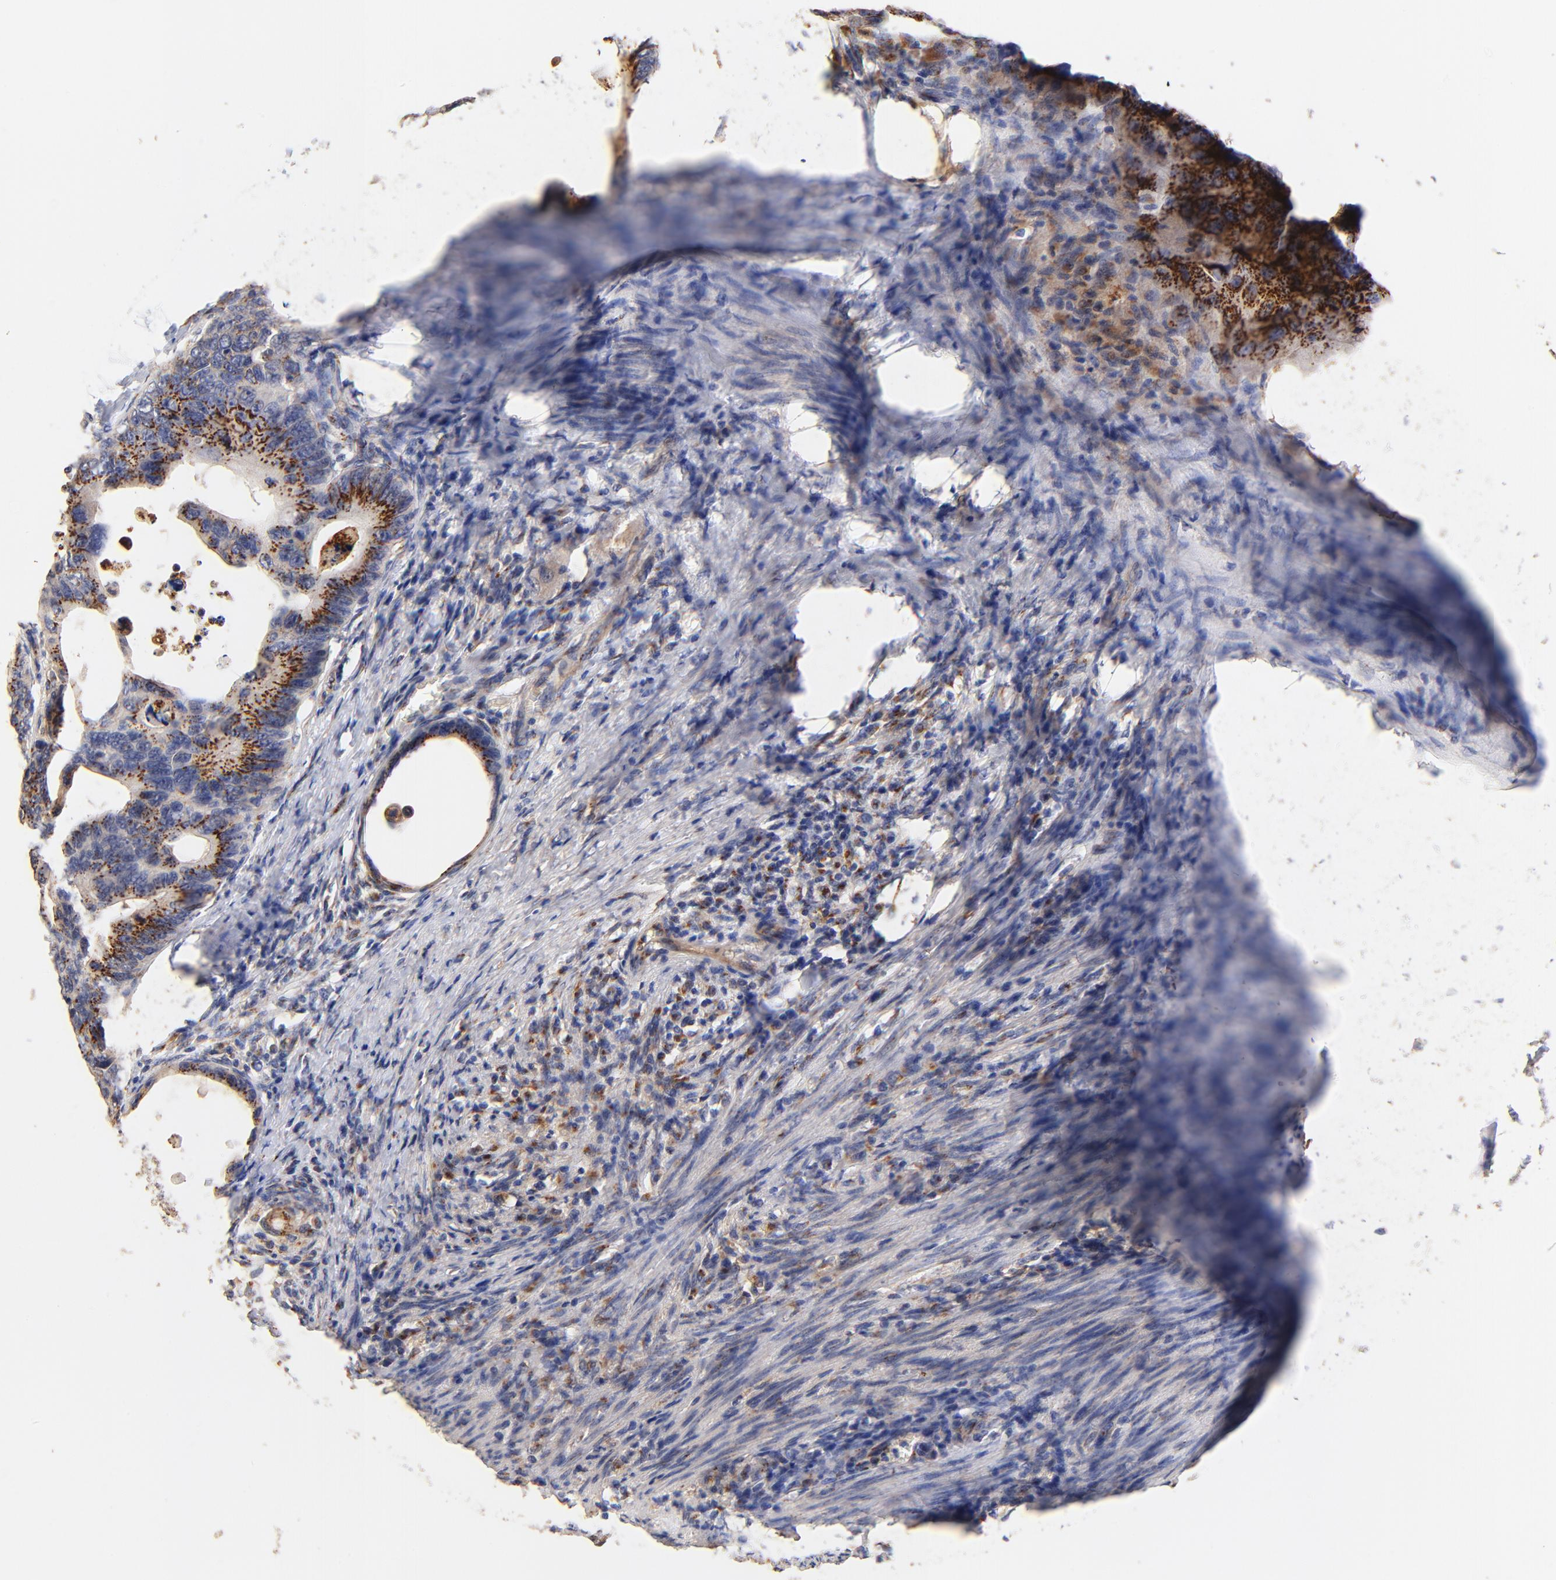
{"staining": {"intensity": "strong", "quantity": ">75%", "location": "cytoplasmic/membranous"}, "tissue": "colorectal cancer", "cell_type": "Tumor cells", "image_type": "cancer", "snomed": [{"axis": "morphology", "description": "Adenocarcinoma, NOS"}, {"axis": "topography", "description": "Colon"}], "caption": "A high amount of strong cytoplasmic/membranous staining is present in about >75% of tumor cells in adenocarcinoma (colorectal) tissue.", "gene": "FMNL3", "patient": {"sex": "female", "age": 55}}